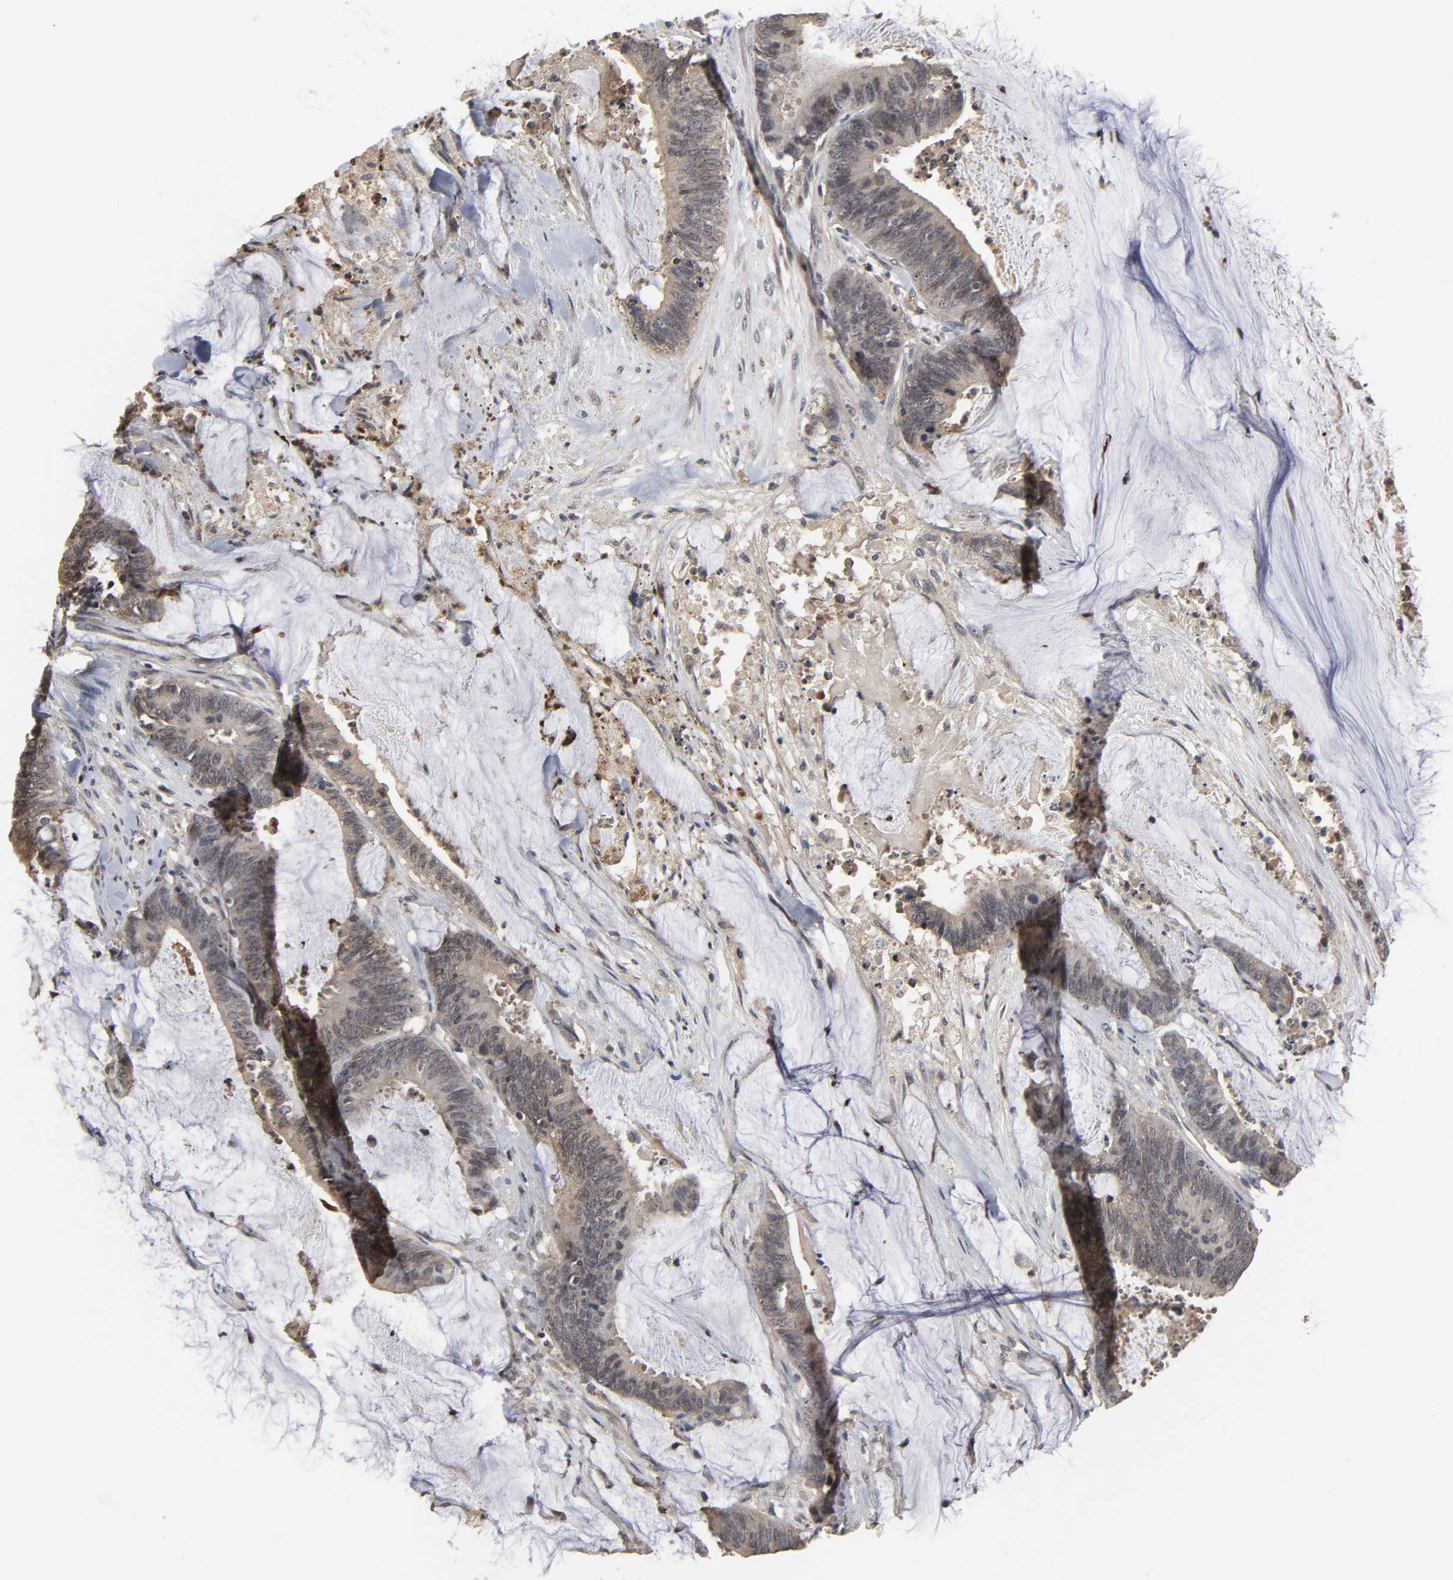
{"staining": {"intensity": "weak", "quantity": "25%-75%", "location": "cytoplasmic/membranous"}, "tissue": "colorectal cancer", "cell_type": "Tumor cells", "image_type": "cancer", "snomed": [{"axis": "morphology", "description": "Adenocarcinoma, NOS"}, {"axis": "topography", "description": "Rectum"}], "caption": "A photomicrograph showing weak cytoplasmic/membranous positivity in about 25%-75% of tumor cells in adenocarcinoma (colorectal), as visualized by brown immunohistochemical staining.", "gene": "CCDC175", "patient": {"sex": "female", "age": 66}}